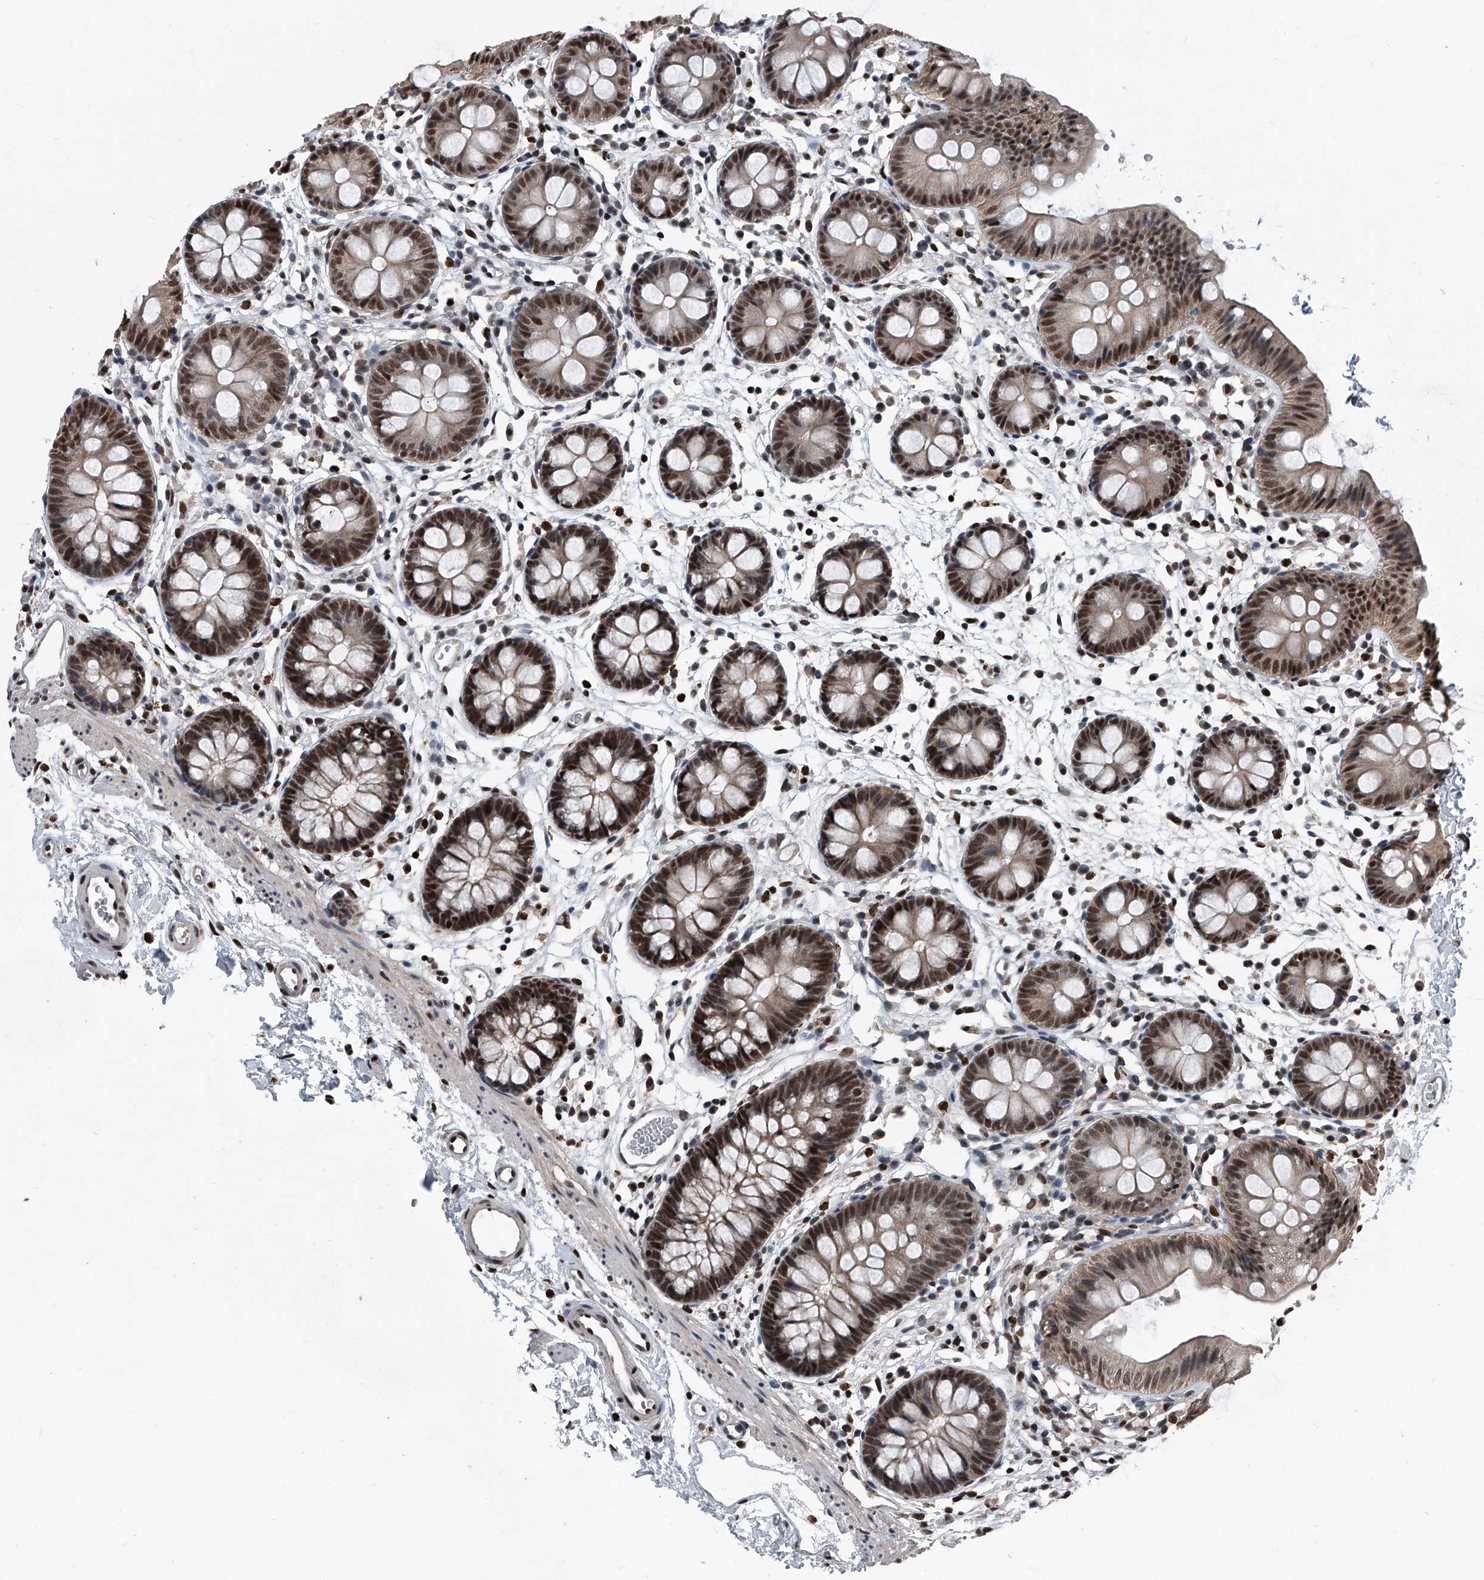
{"staining": {"intensity": "strong", "quantity": ">75%", "location": "nuclear"}, "tissue": "colon", "cell_type": "Endothelial cells", "image_type": "normal", "snomed": [{"axis": "morphology", "description": "Normal tissue, NOS"}, {"axis": "topography", "description": "Colon"}], "caption": "Benign colon demonstrates strong nuclear staining in about >75% of endothelial cells.", "gene": "FKBP5", "patient": {"sex": "male", "age": 56}}